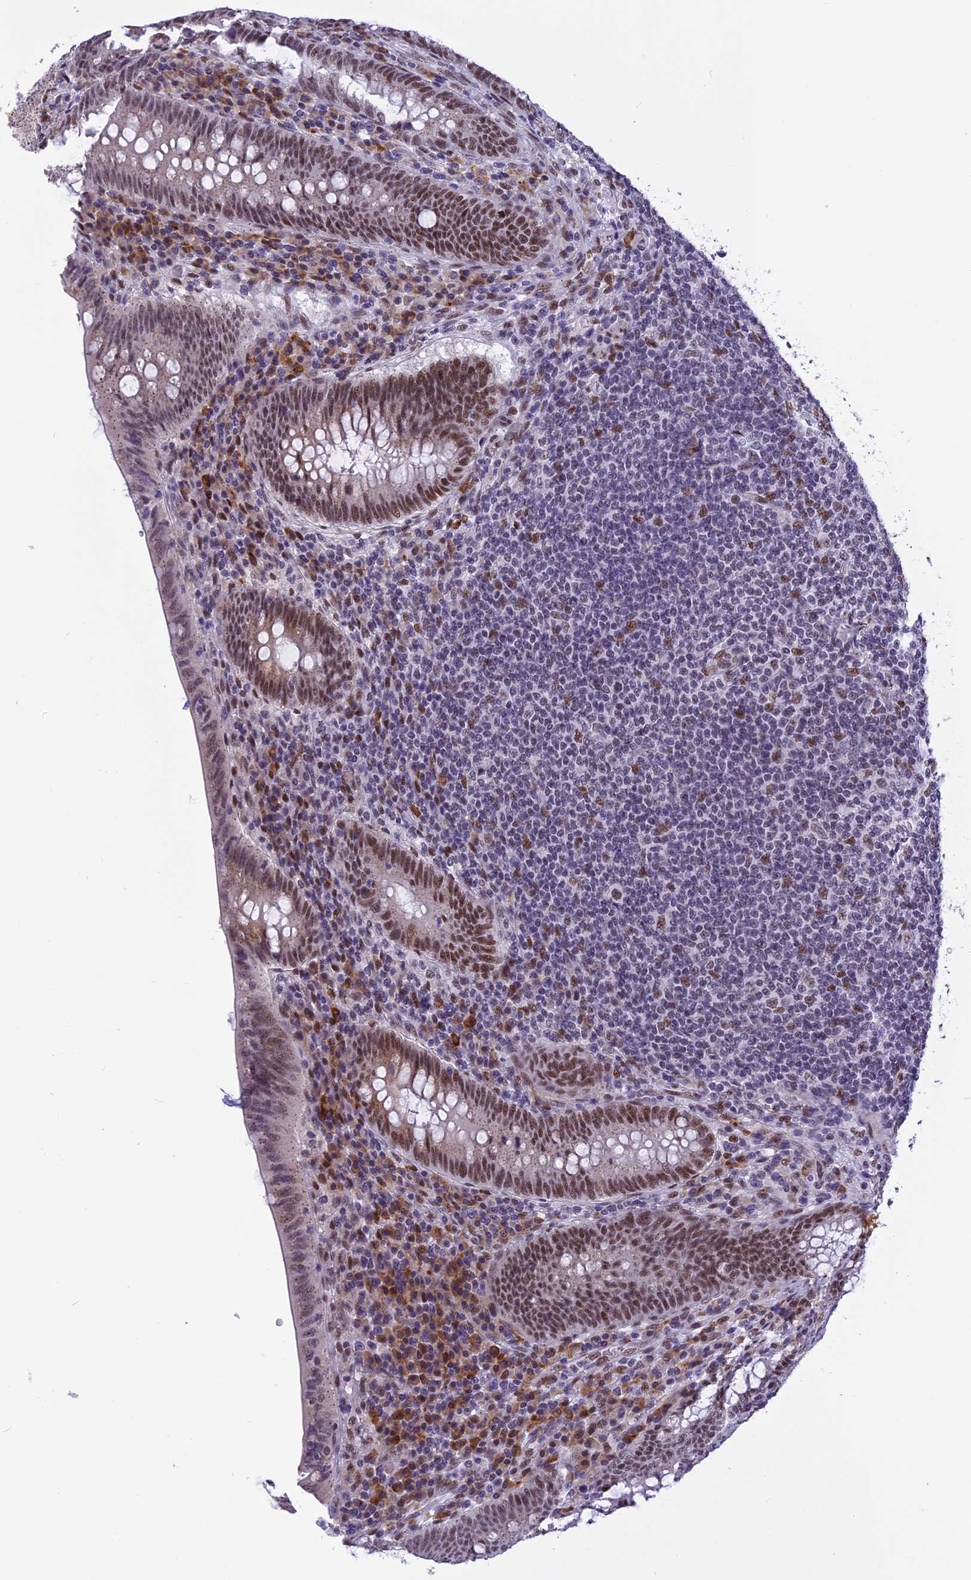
{"staining": {"intensity": "moderate", "quantity": ">75%", "location": "nuclear"}, "tissue": "appendix", "cell_type": "Glandular cells", "image_type": "normal", "snomed": [{"axis": "morphology", "description": "Normal tissue, NOS"}, {"axis": "topography", "description": "Appendix"}], "caption": "A brown stain labels moderate nuclear positivity of a protein in glandular cells of unremarkable appendix. Using DAB (brown) and hematoxylin (blue) stains, captured at high magnification using brightfield microscopy.", "gene": "IRF2BP1", "patient": {"sex": "male", "age": 78}}